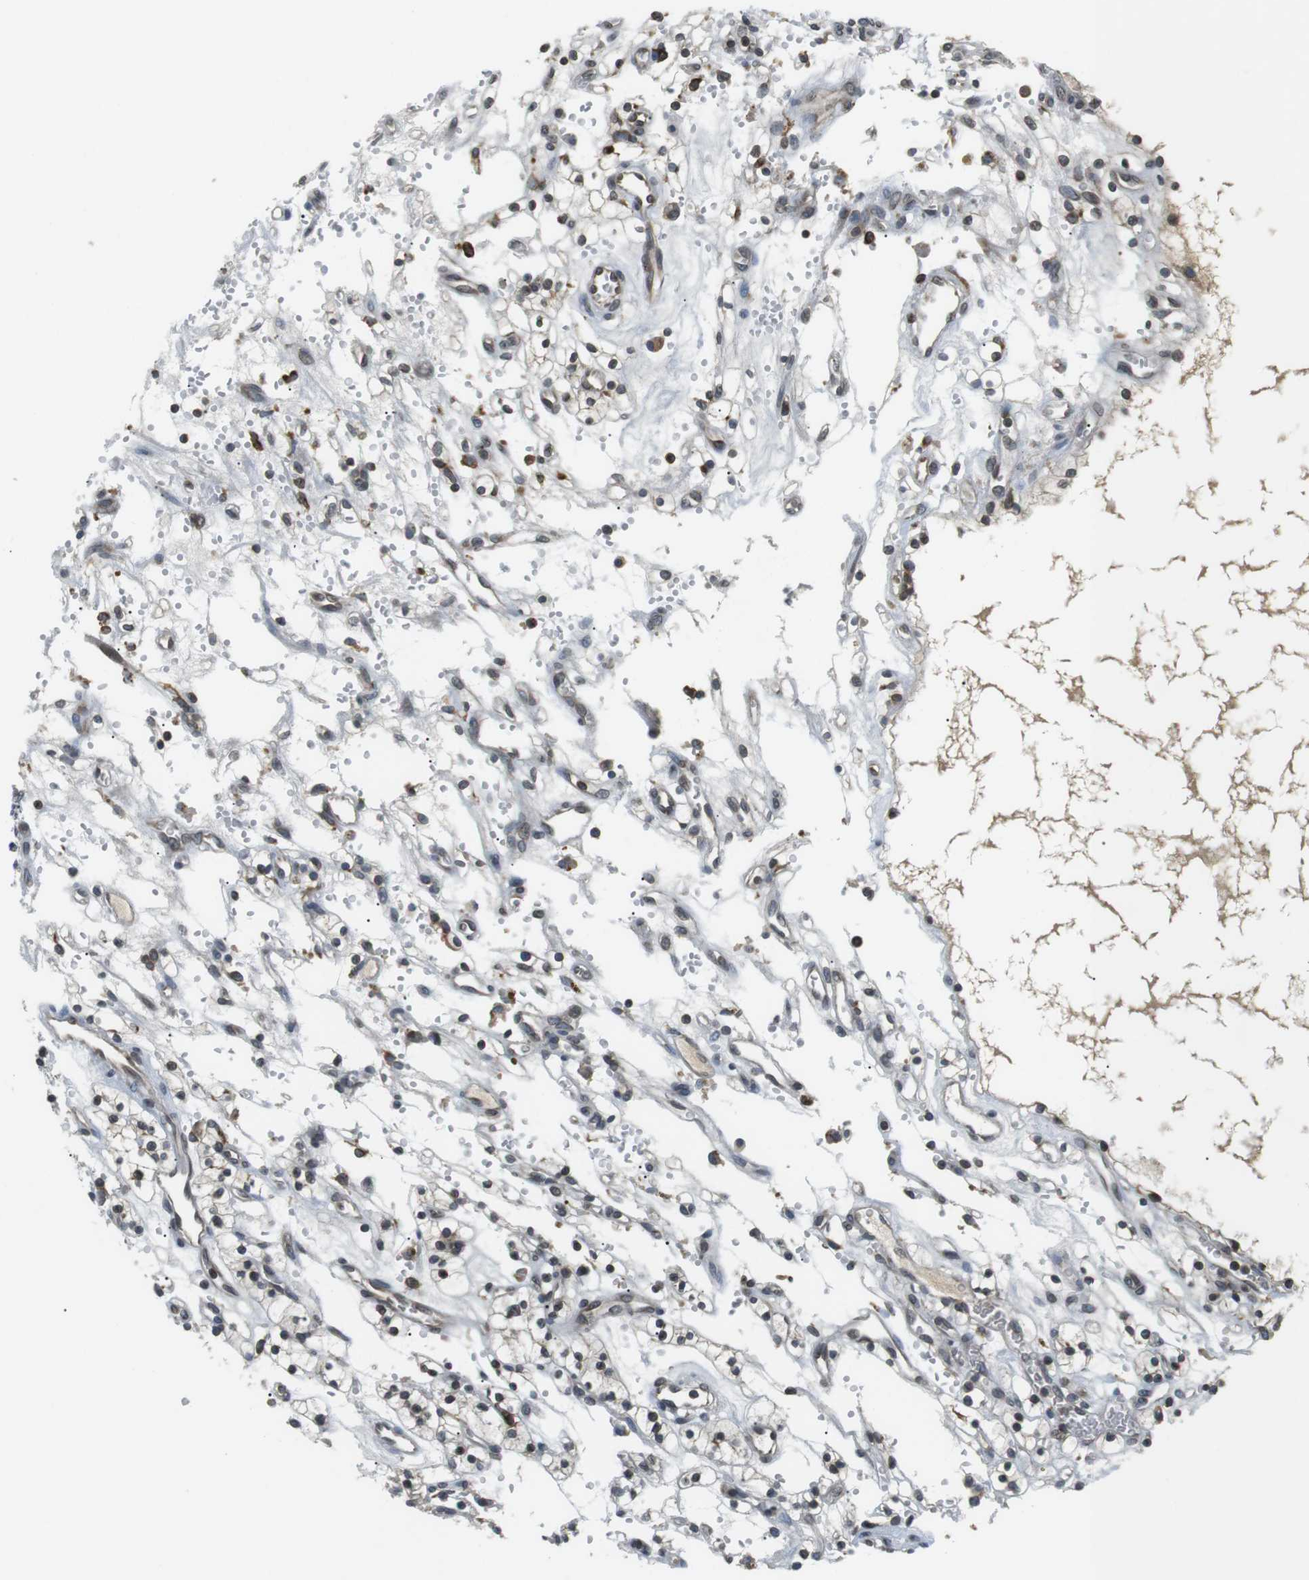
{"staining": {"intensity": "weak", "quantity": "<25%", "location": "cytoplasmic/membranous,nuclear"}, "tissue": "renal cancer", "cell_type": "Tumor cells", "image_type": "cancer", "snomed": [{"axis": "morphology", "description": "Adenocarcinoma, NOS"}, {"axis": "topography", "description": "Kidney"}], "caption": "A high-resolution image shows immunohistochemistry staining of renal adenocarcinoma, which exhibits no significant positivity in tumor cells.", "gene": "TMX4", "patient": {"sex": "female", "age": 57}}